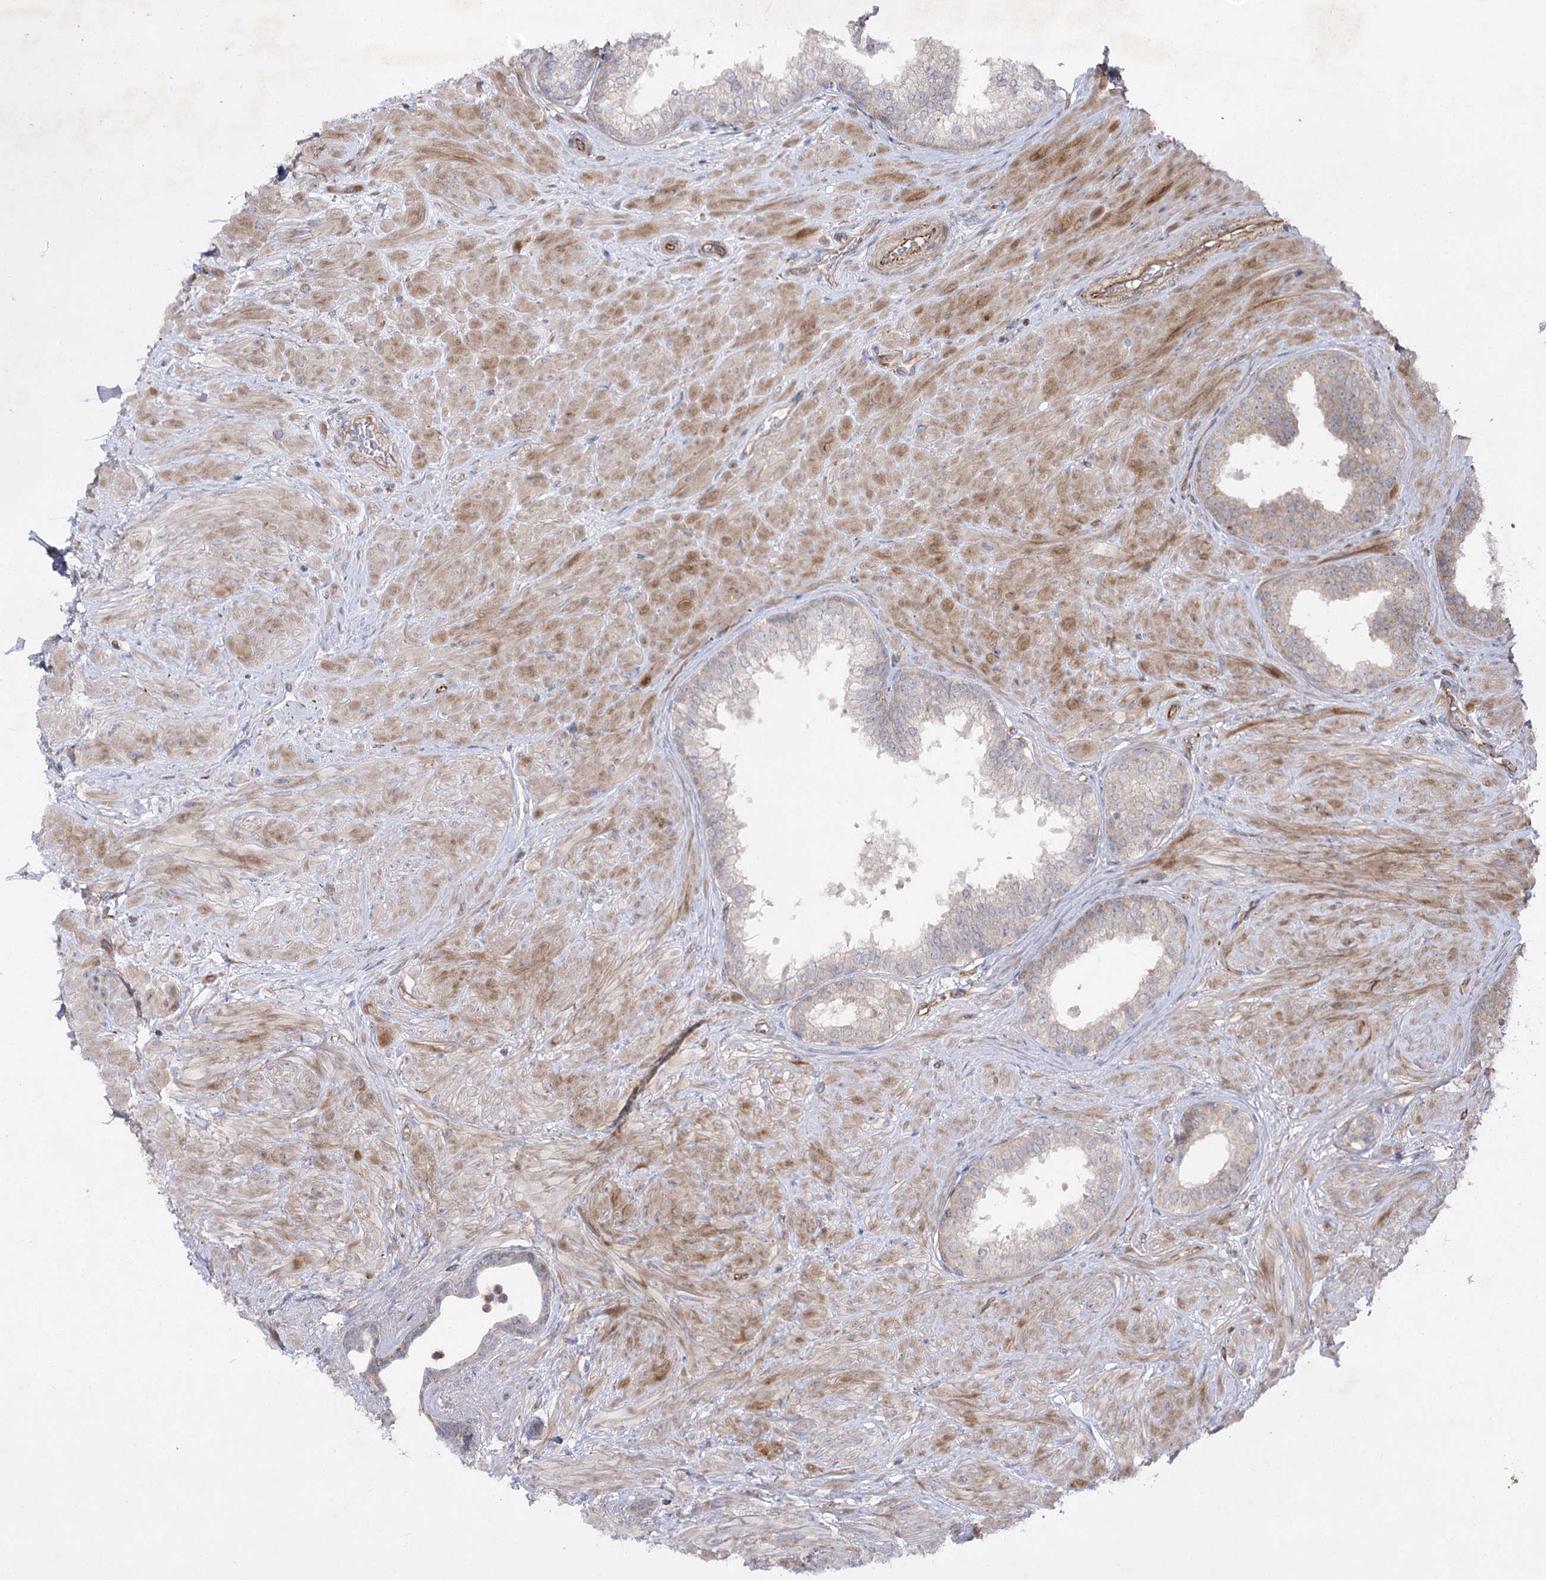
{"staining": {"intensity": "weak", "quantity": "<25%", "location": "cytoplasmic/membranous"}, "tissue": "prostate", "cell_type": "Glandular cells", "image_type": "normal", "snomed": [{"axis": "morphology", "description": "Normal tissue, NOS"}, {"axis": "topography", "description": "Prostate"}], "caption": "This image is of benign prostate stained with immunohistochemistry (IHC) to label a protein in brown with the nuclei are counter-stained blue. There is no expression in glandular cells.", "gene": "KIAA0825", "patient": {"sex": "male", "age": 48}}